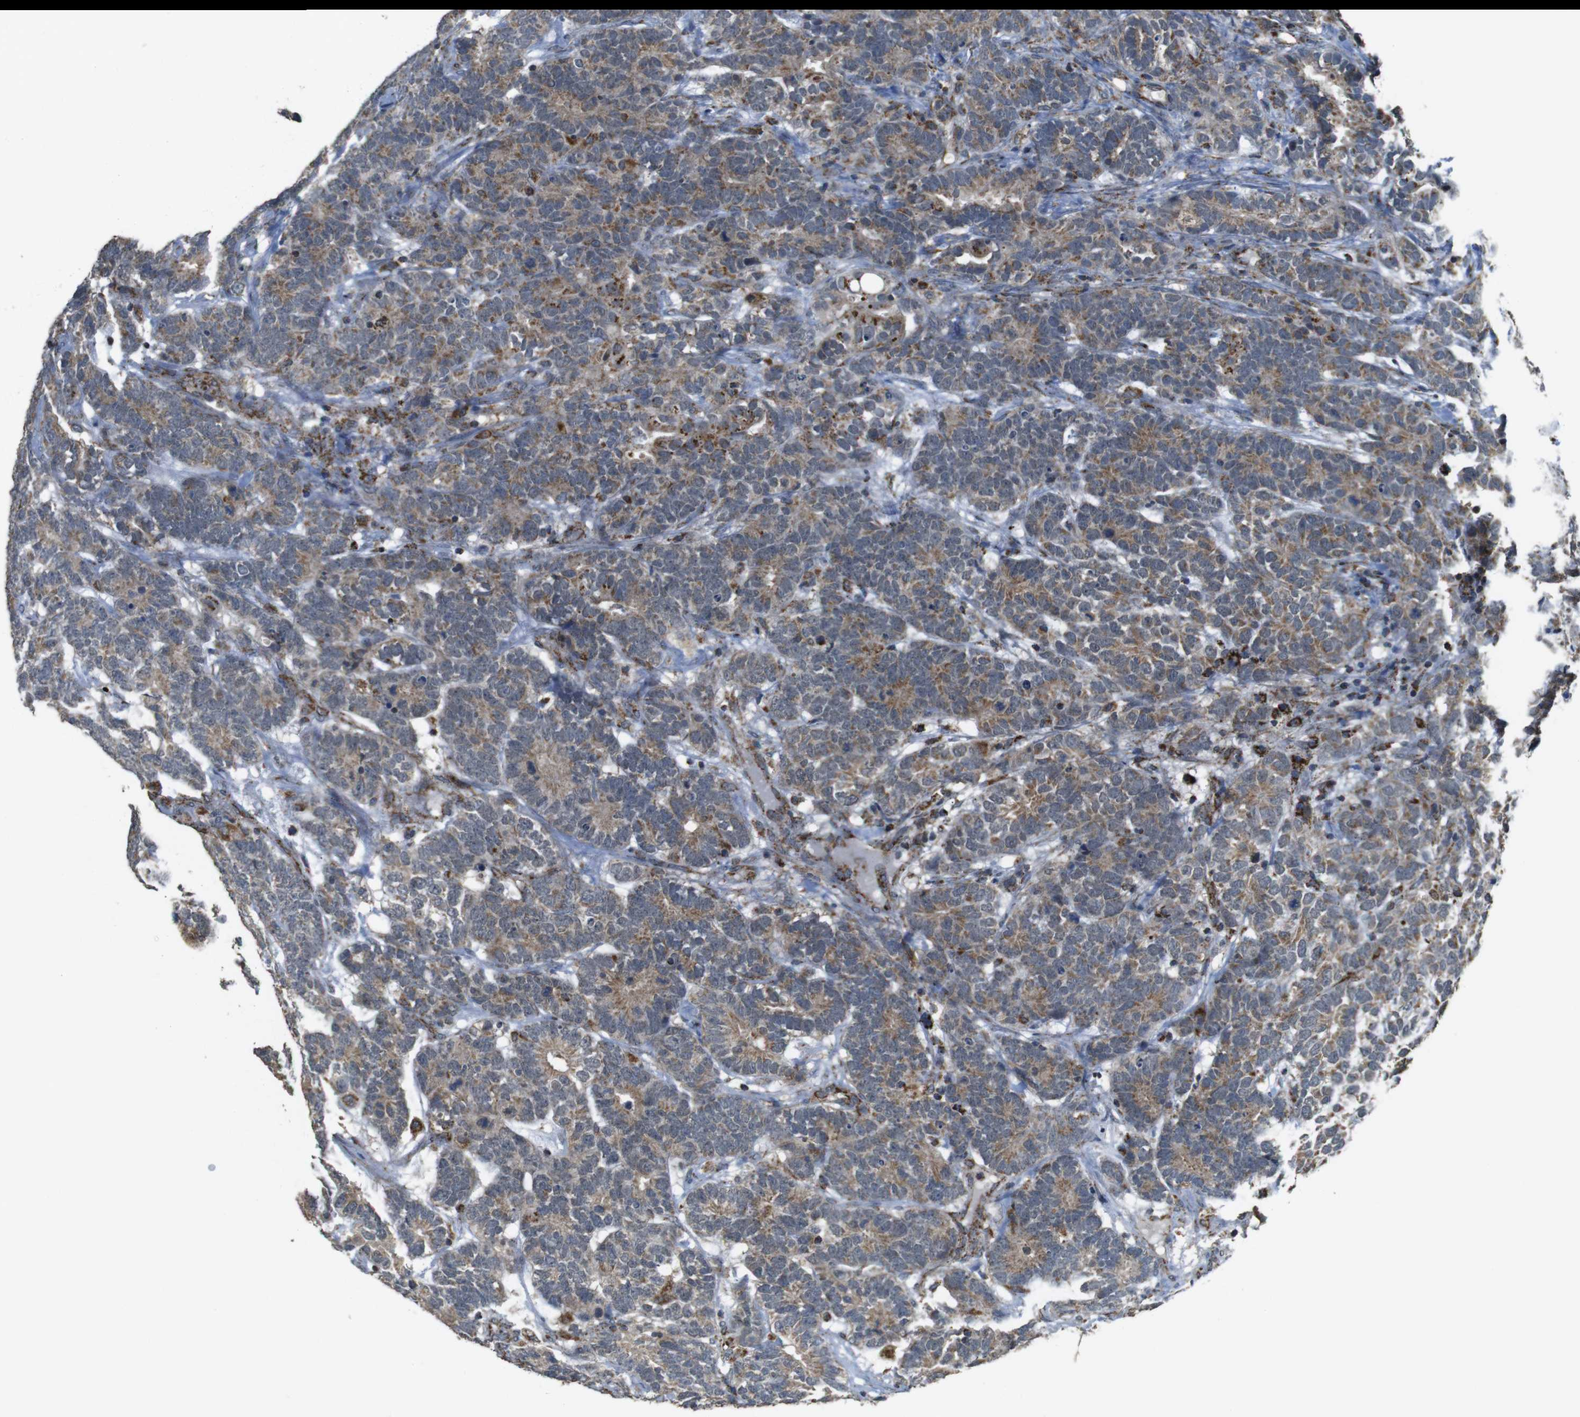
{"staining": {"intensity": "moderate", "quantity": ">75%", "location": "cytoplasmic/membranous"}, "tissue": "testis cancer", "cell_type": "Tumor cells", "image_type": "cancer", "snomed": [{"axis": "morphology", "description": "Carcinoma, Embryonal, NOS"}, {"axis": "topography", "description": "Testis"}], "caption": "An immunohistochemistry (IHC) micrograph of neoplastic tissue is shown. Protein staining in brown shows moderate cytoplasmic/membranous positivity in embryonal carcinoma (testis) within tumor cells. (DAB (3,3'-diaminobenzidine) IHC, brown staining for protein, blue staining for nuclei).", "gene": "CALHM2", "patient": {"sex": "male", "age": 26}}